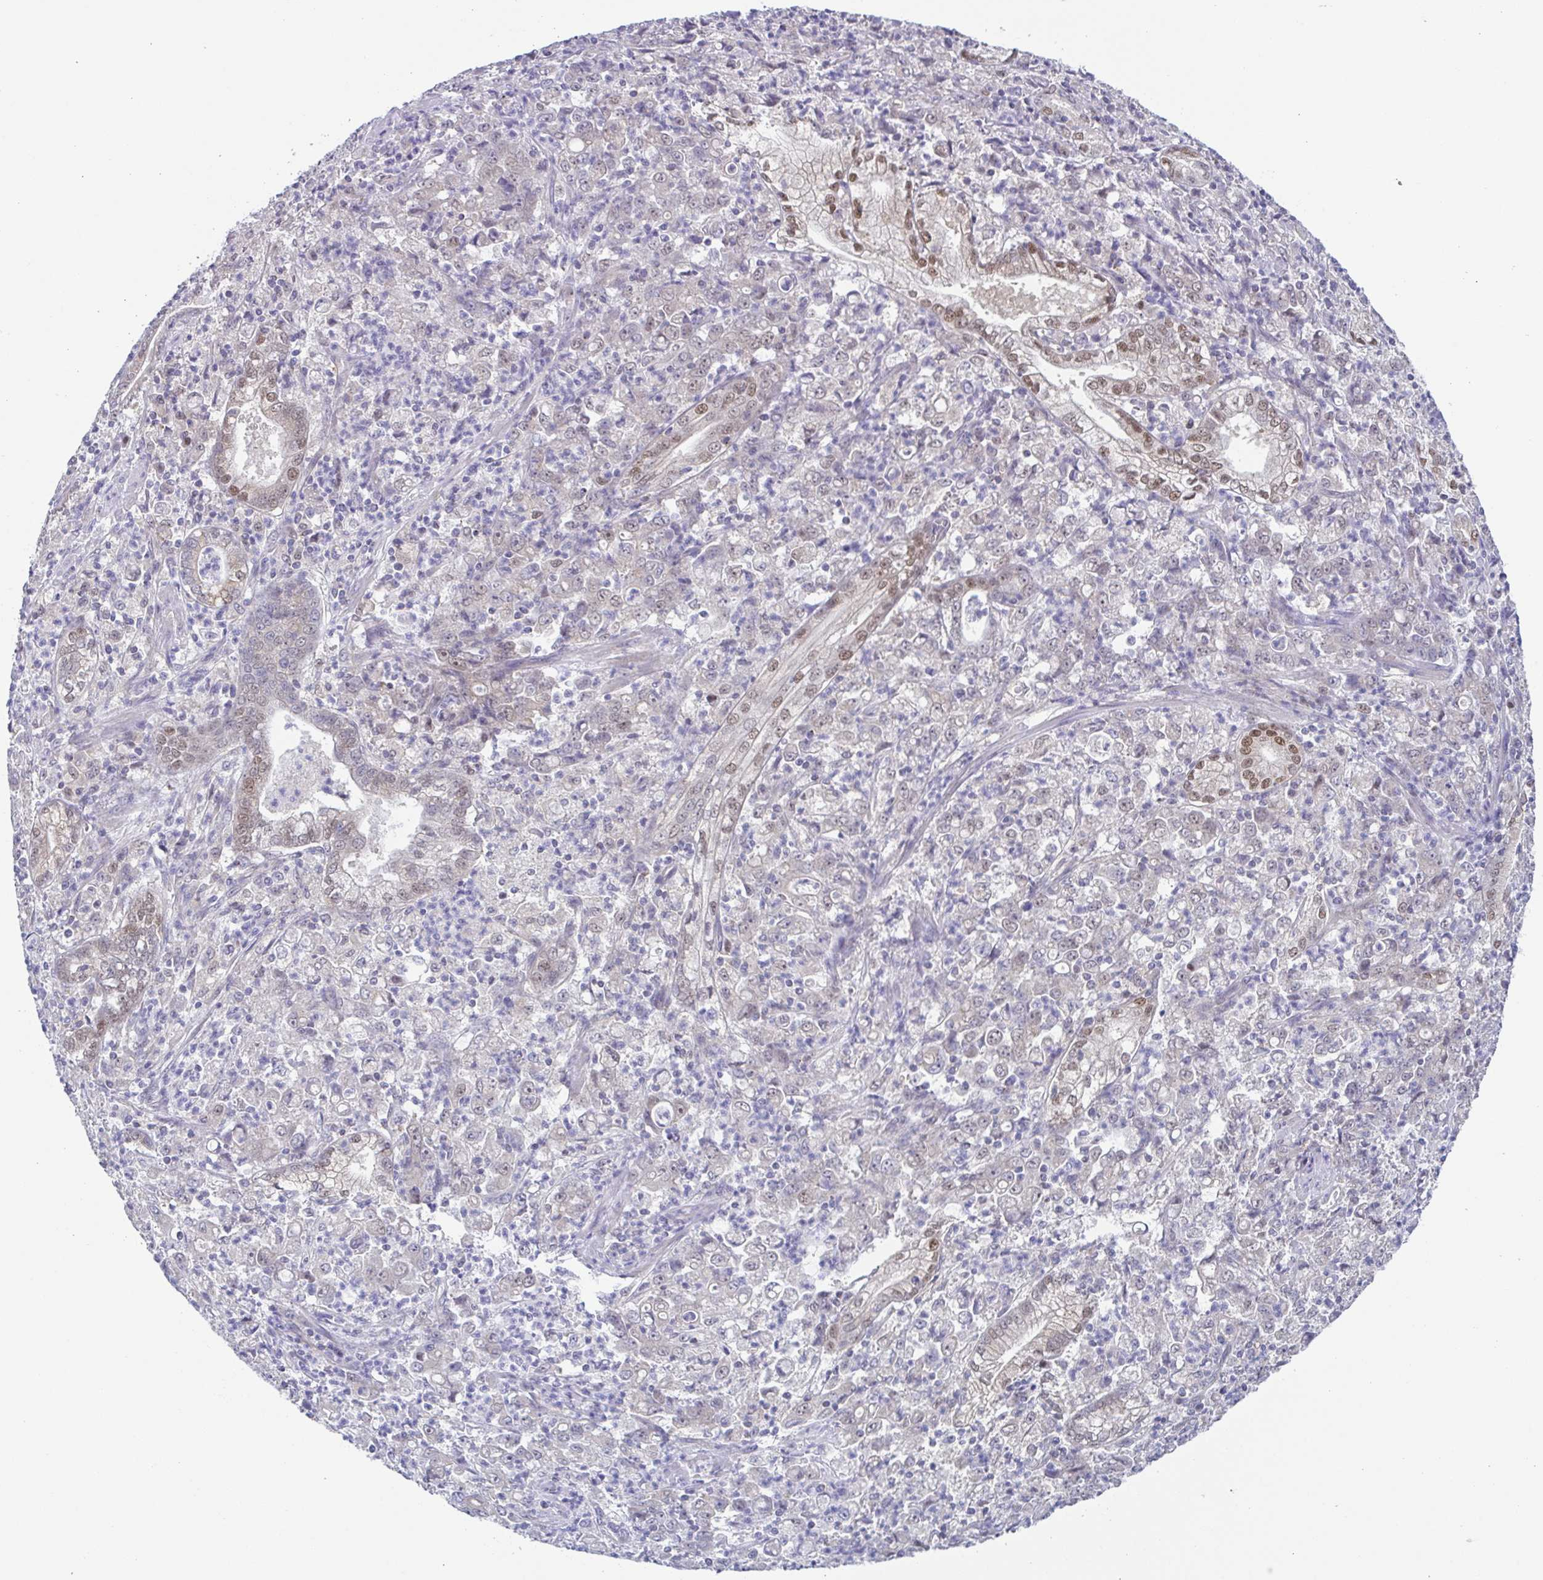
{"staining": {"intensity": "weak", "quantity": "<25%", "location": "nuclear"}, "tissue": "stomach cancer", "cell_type": "Tumor cells", "image_type": "cancer", "snomed": [{"axis": "morphology", "description": "Adenocarcinoma, NOS"}, {"axis": "topography", "description": "Stomach, lower"}], "caption": "Adenocarcinoma (stomach) stained for a protein using IHC shows no expression tumor cells.", "gene": "UBE2Q1", "patient": {"sex": "female", "age": 71}}